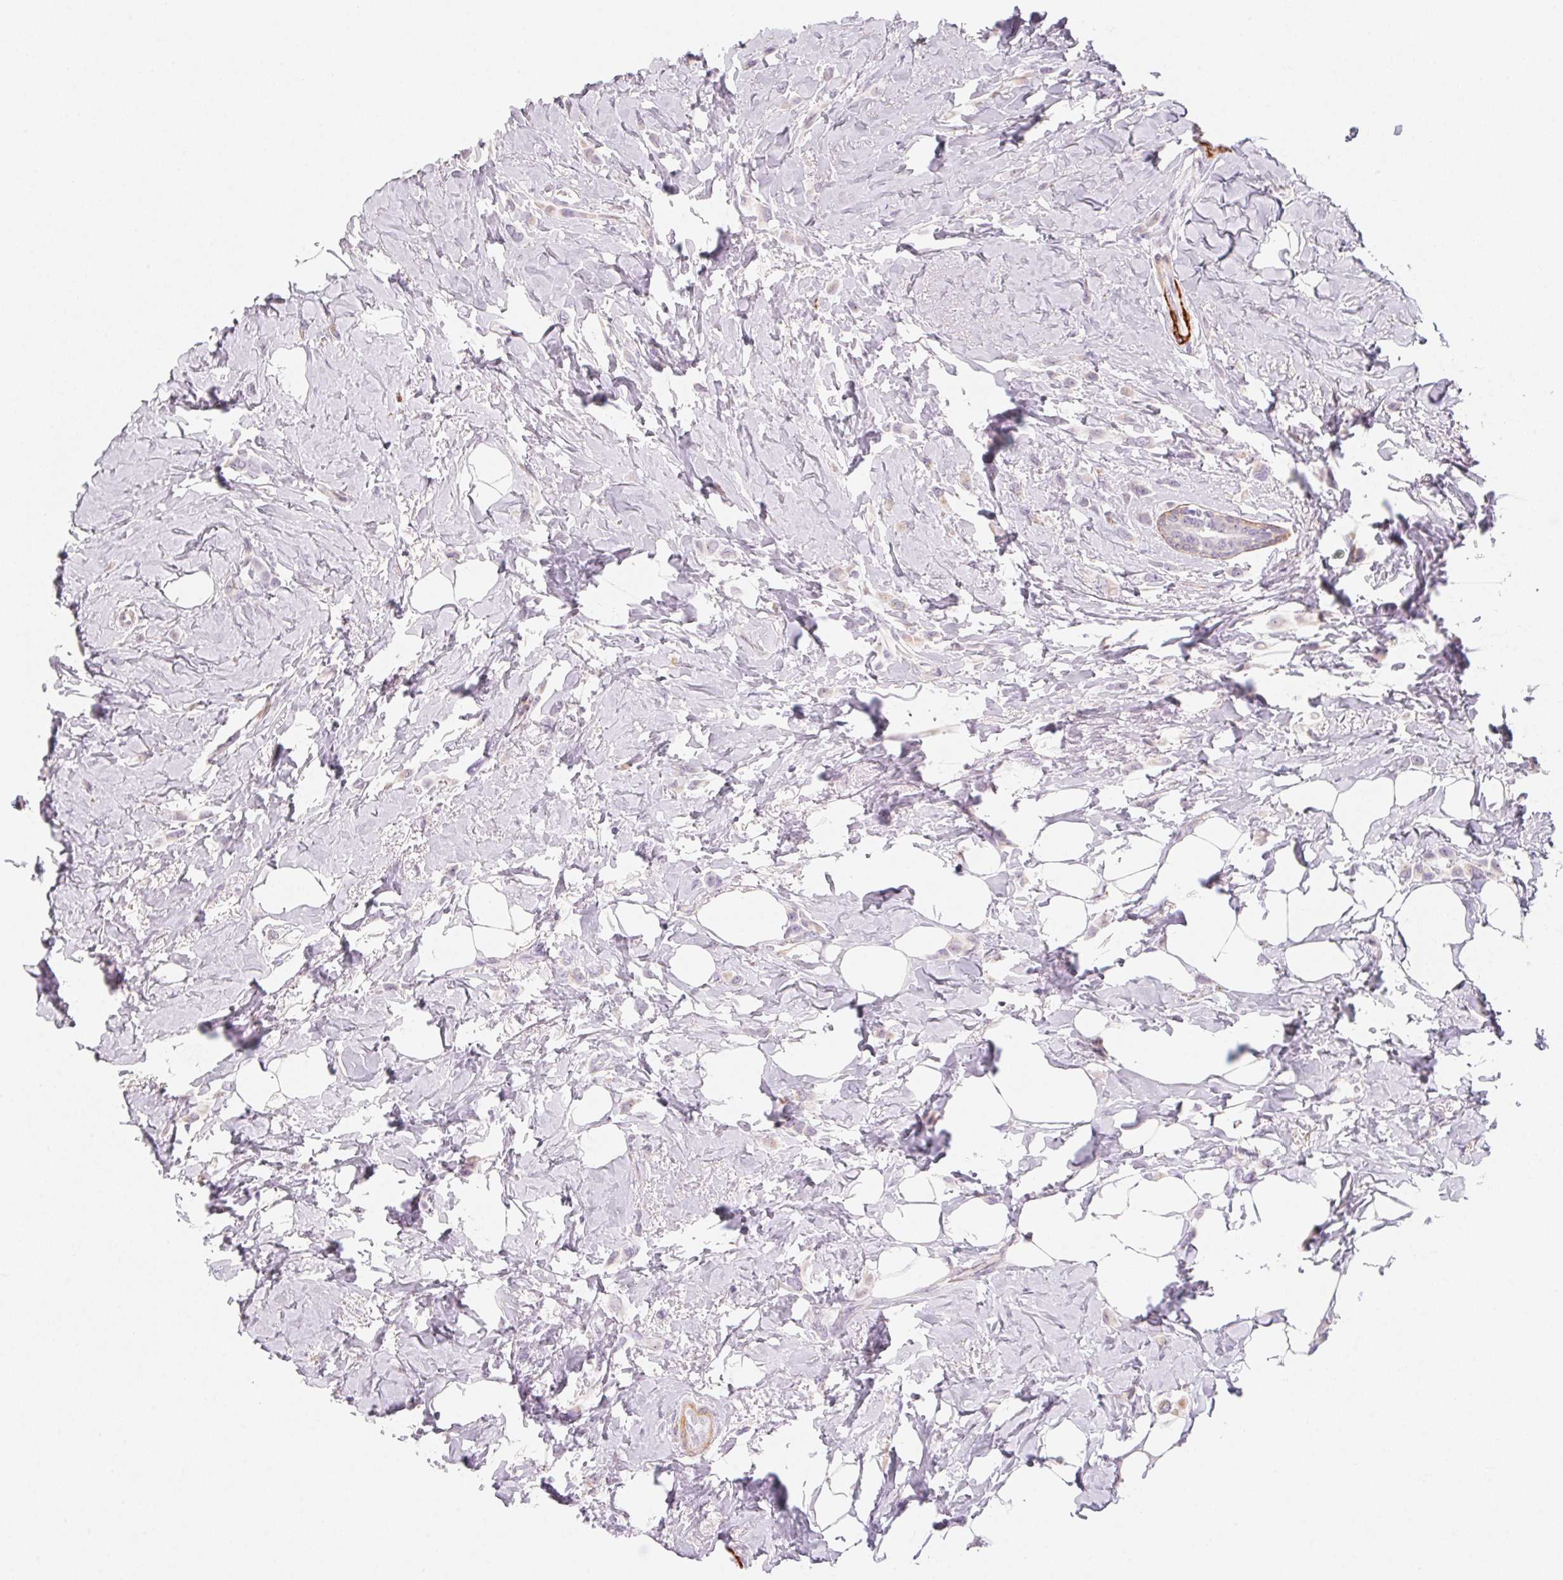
{"staining": {"intensity": "negative", "quantity": "none", "location": "none"}, "tissue": "breast cancer", "cell_type": "Tumor cells", "image_type": "cancer", "snomed": [{"axis": "morphology", "description": "Lobular carcinoma"}, {"axis": "topography", "description": "Breast"}], "caption": "A high-resolution histopathology image shows IHC staining of breast lobular carcinoma, which shows no significant positivity in tumor cells.", "gene": "PRPH", "patient": {"sex": "female", "age": 66}}